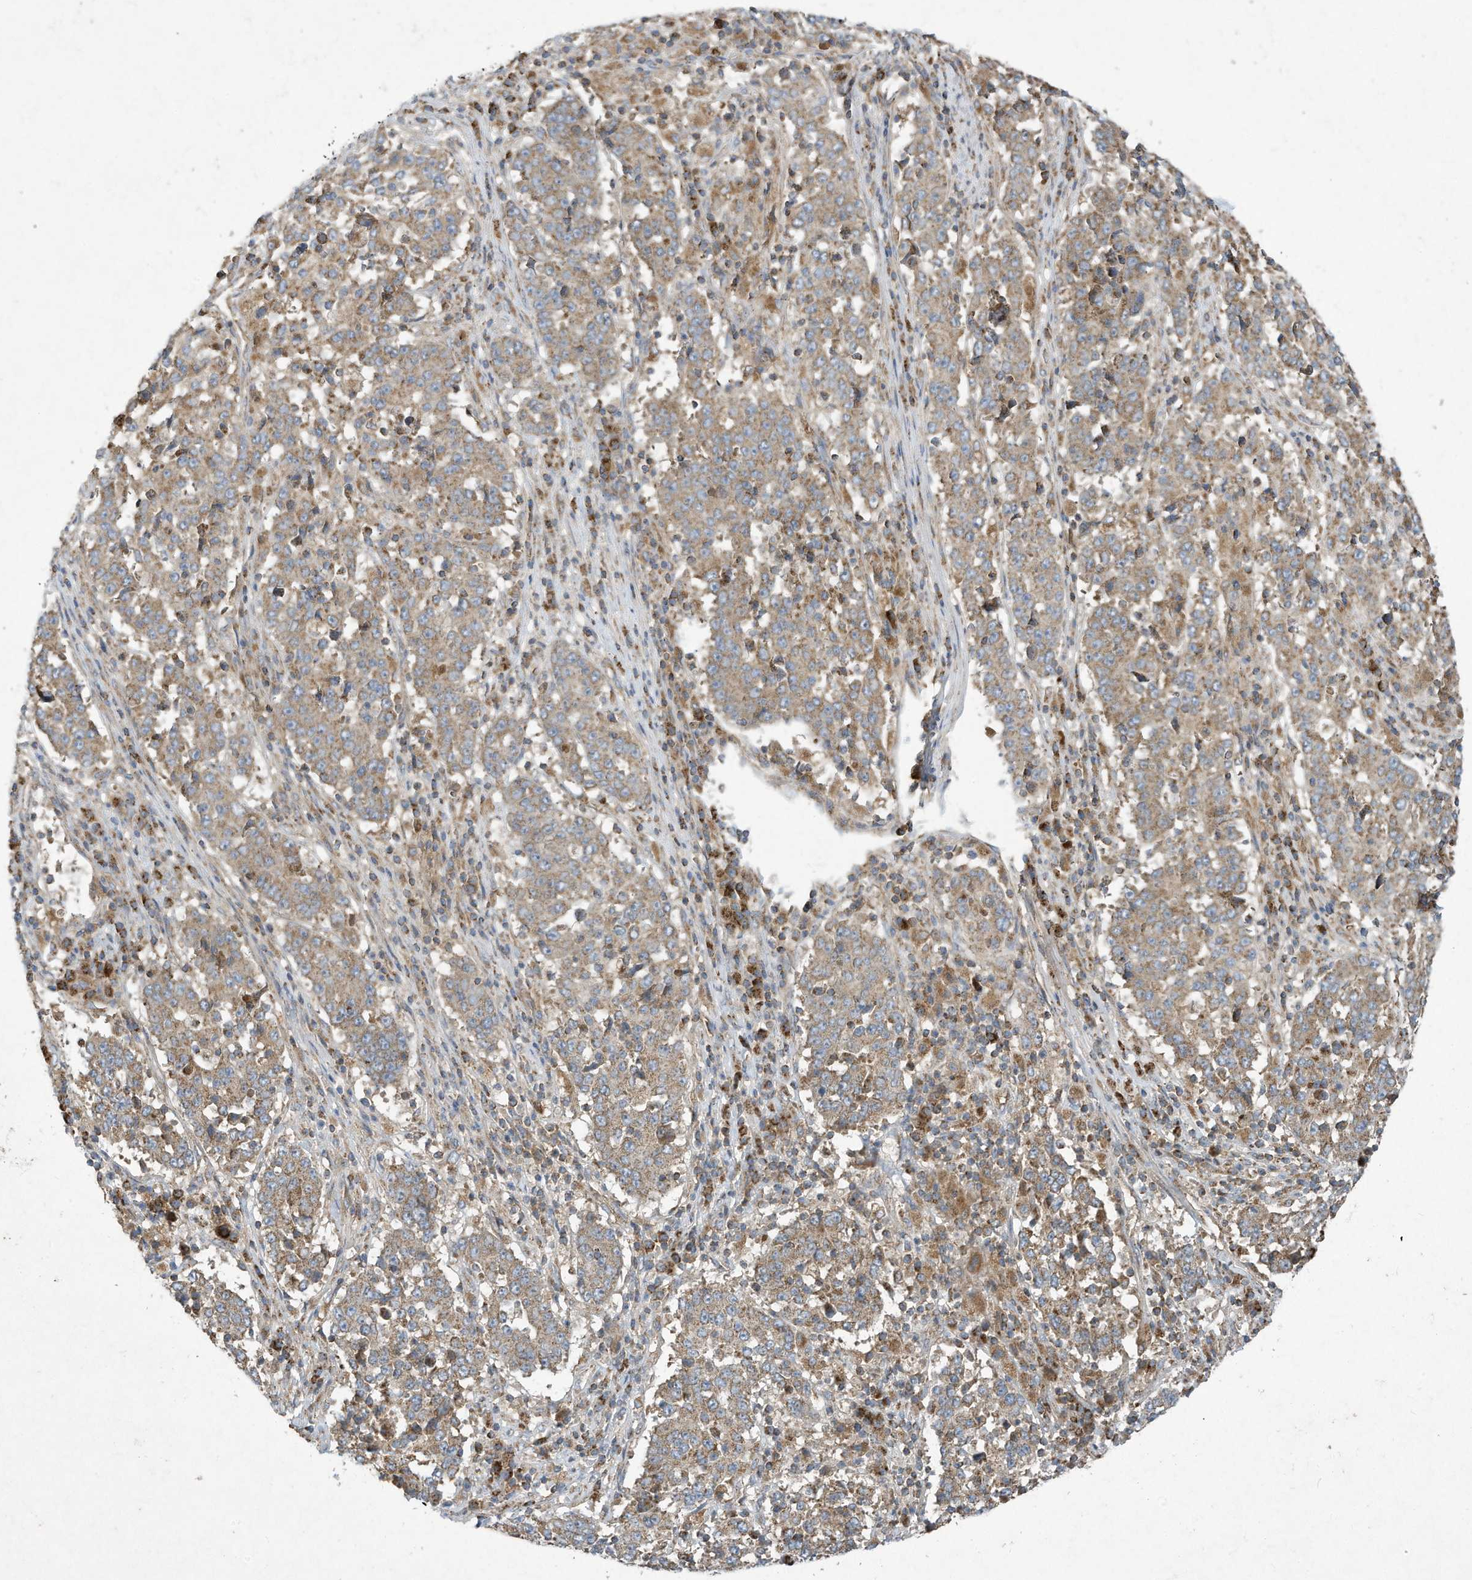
{"staining": {"intensity": "weak", "quantity": ">75%", "location": "cytoplasmic/membranous"}, "tissue": "stomach cancer", "cell_type": "Tumor cells", "image_type": "cancer", "snomed": [{"axis": "morphology", "description": "Adenocarcinoma, NOS"}, {"axis": "topography", "description": "Stomach"}], "caption": "A photomicrograph showing weak cytoplasmic/membranous positivity in about >75% of tumor cells in stomach adenocarcinoma, as visualized by brown immunohistochemical staining.", "gene": "SYNJ2", "patient": {"sex": "male", "age": 59}}